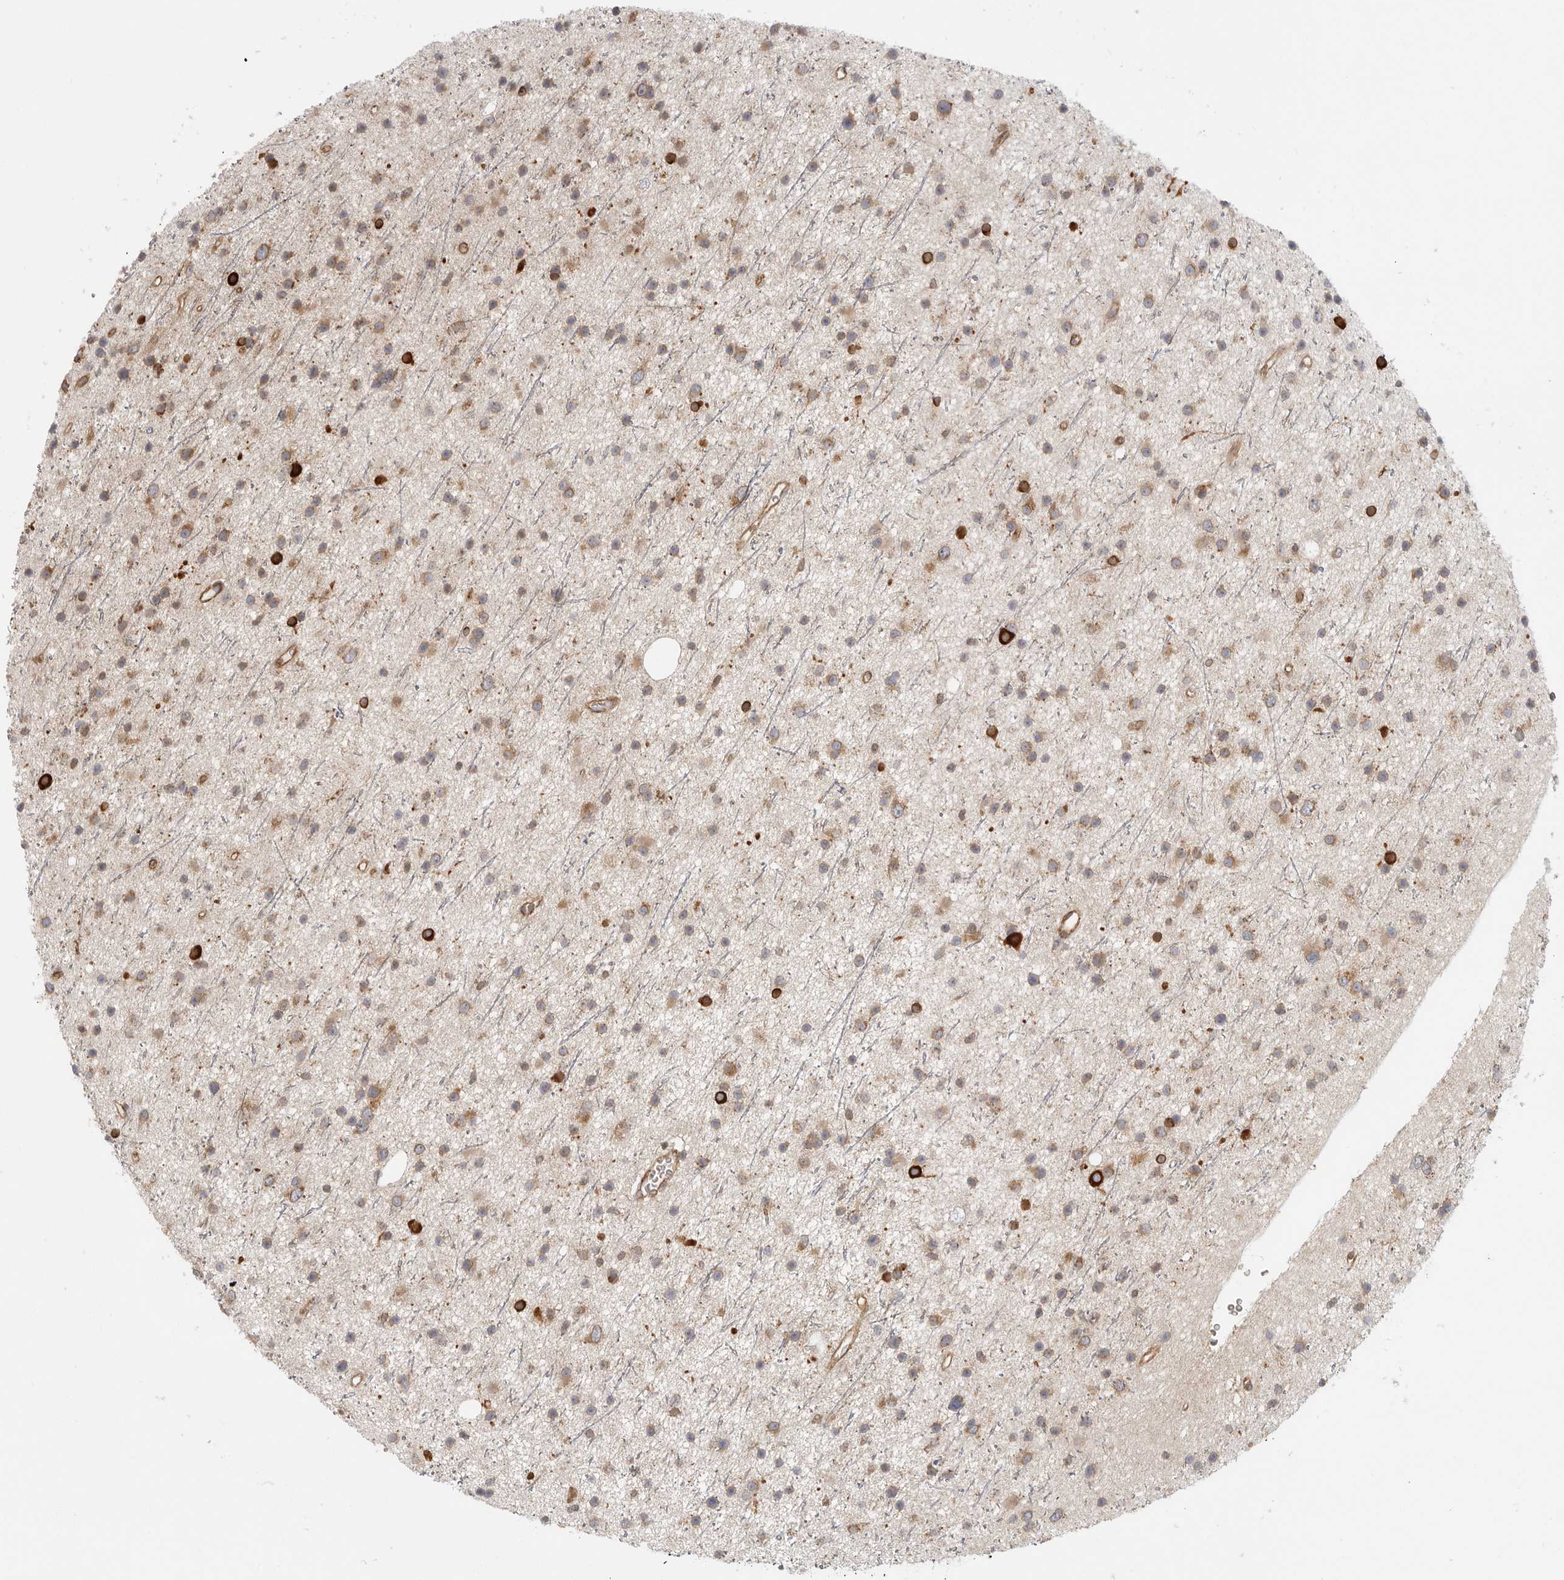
{"staining": {"intensity": "moderate", "quantity": ">75%", "location": "cytoplasmic/membranous"}, "tissue": "glioma", "cell_type": "Tumor cells", "image_type": "cancer", "snomed": [{"axis": "morphology", "description": "Glioma, malignant, Low grade"}, {"axis": "topography", "description": "Cerebral cortex"}], "caption": "Tumor cells reveal medium levels of moderate cytoplasmic/membranous staining in about >75% of cells in human glioma.", "gene": "CERS2", "patient": {"sex": "female", "age": 39}}